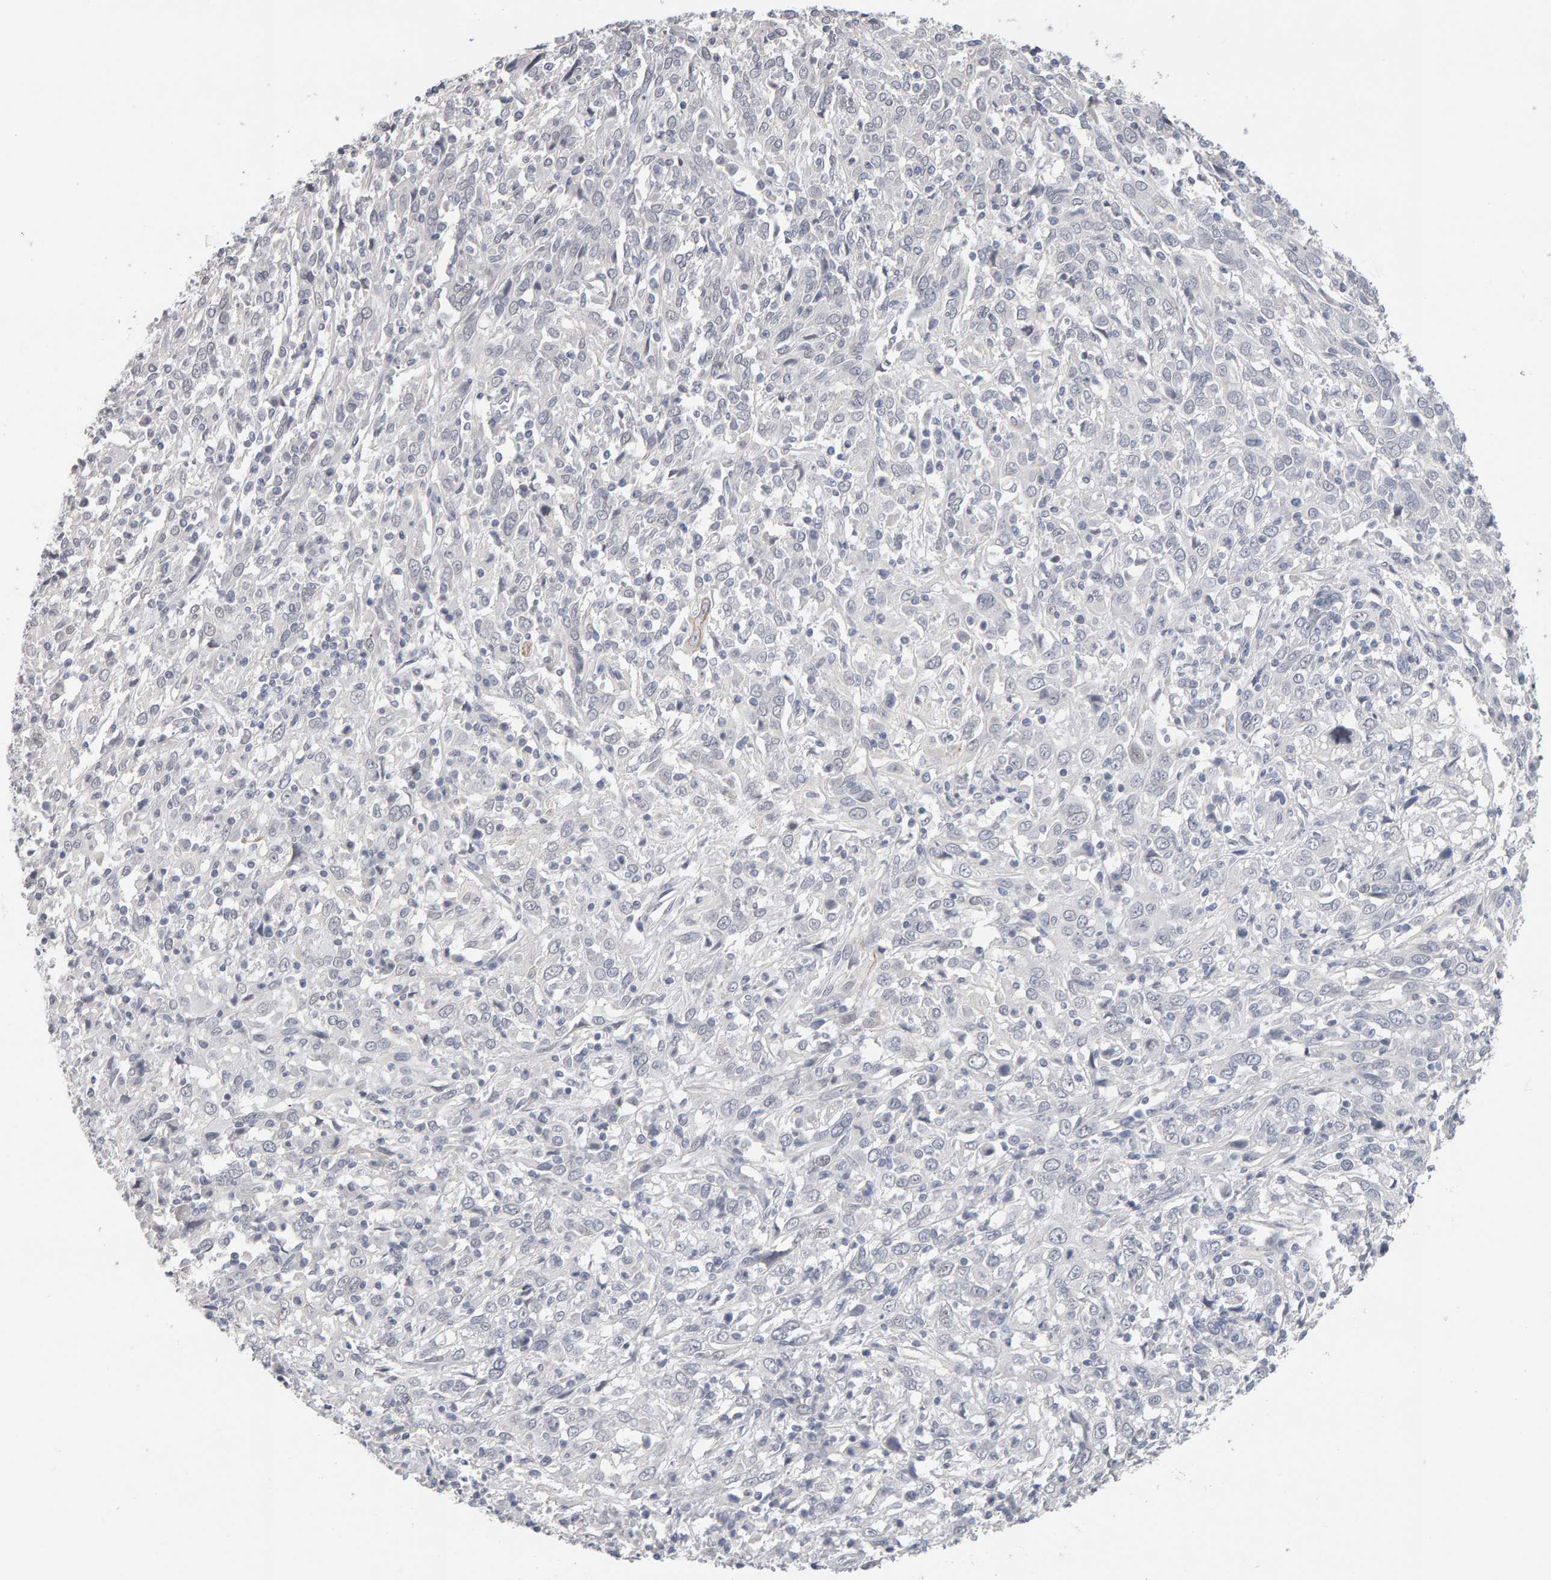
{"staining": {"intensity": "negative", "quantity": "none", "location": "none"}, "tissue": "cervical cancer", "cell_type": "Tumor cells", "image_type": "cancer", "snomed": [{"axis": "morphology", "description": "Squamous cell carcinoma, NOS"}, {"axis": "topography", "description": "Cervix"}], "caption": "Tumor cells are negative for brown protein staining in squamous cell carcinoma (cervical).", "gene": "HNF4A", "patient": {"sex": "female", "age": 46}}